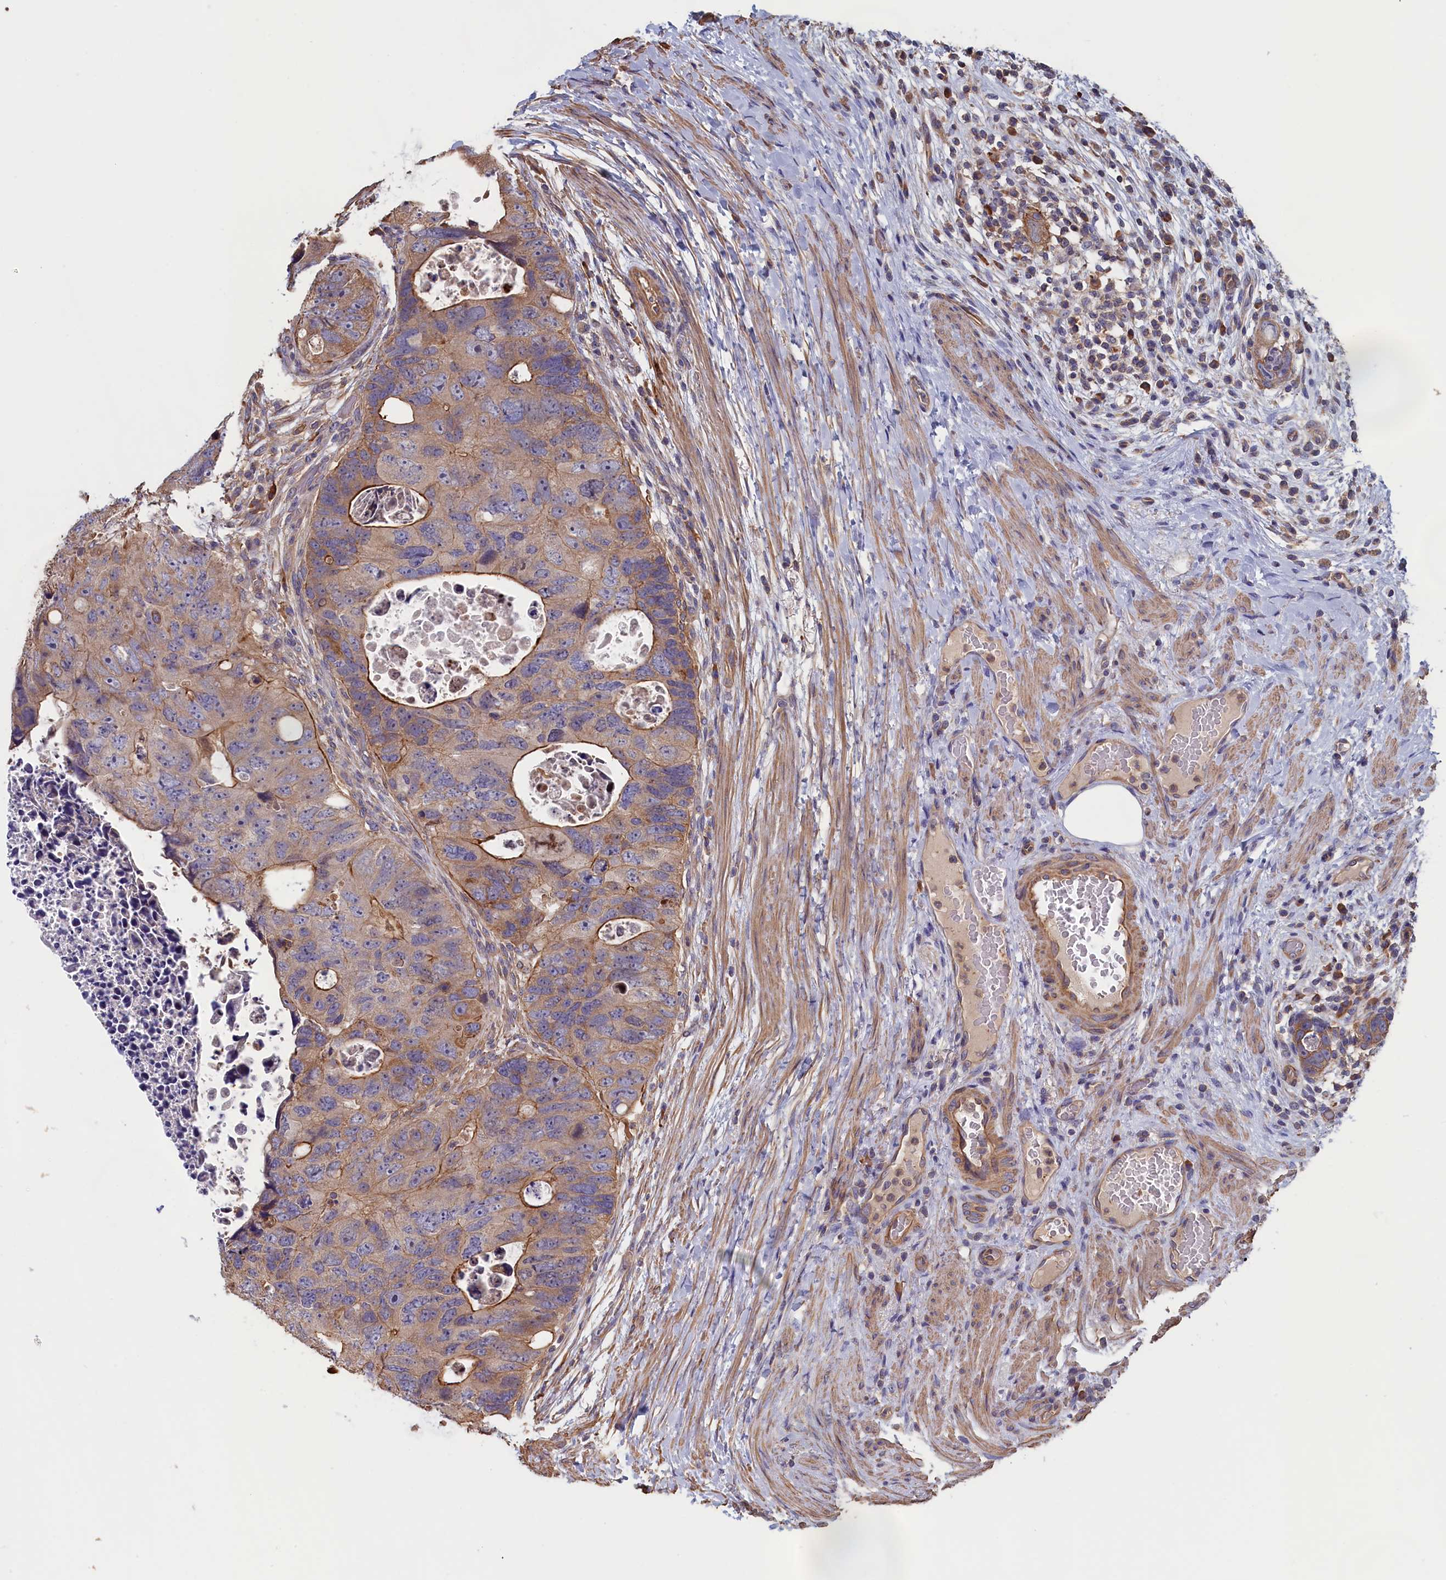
{"staining": {"intensity": "moderate", "quantity": ">75%", "location": "cytoplasmic/membranous"}, "tissue": "colorectal cancer", "cell_type": "Tumor cells", "image_type": "cancer", "snomed": [{"axis": "morphology", "description": "Adenocarcinoma, NOS"}, {"axis": "topography", "description": "Rectum"}], "caption": "DAB (3,3'-diaminobenzidine) immunohistochemical staining of human colorectal cancer (adenocarcinoma) shows moderate cytoplasmic/membranous protein expression in approximately >75% of tumor cells.", "gene": "ANKRD2", "patient": {"sex": "male", "age": 59}}